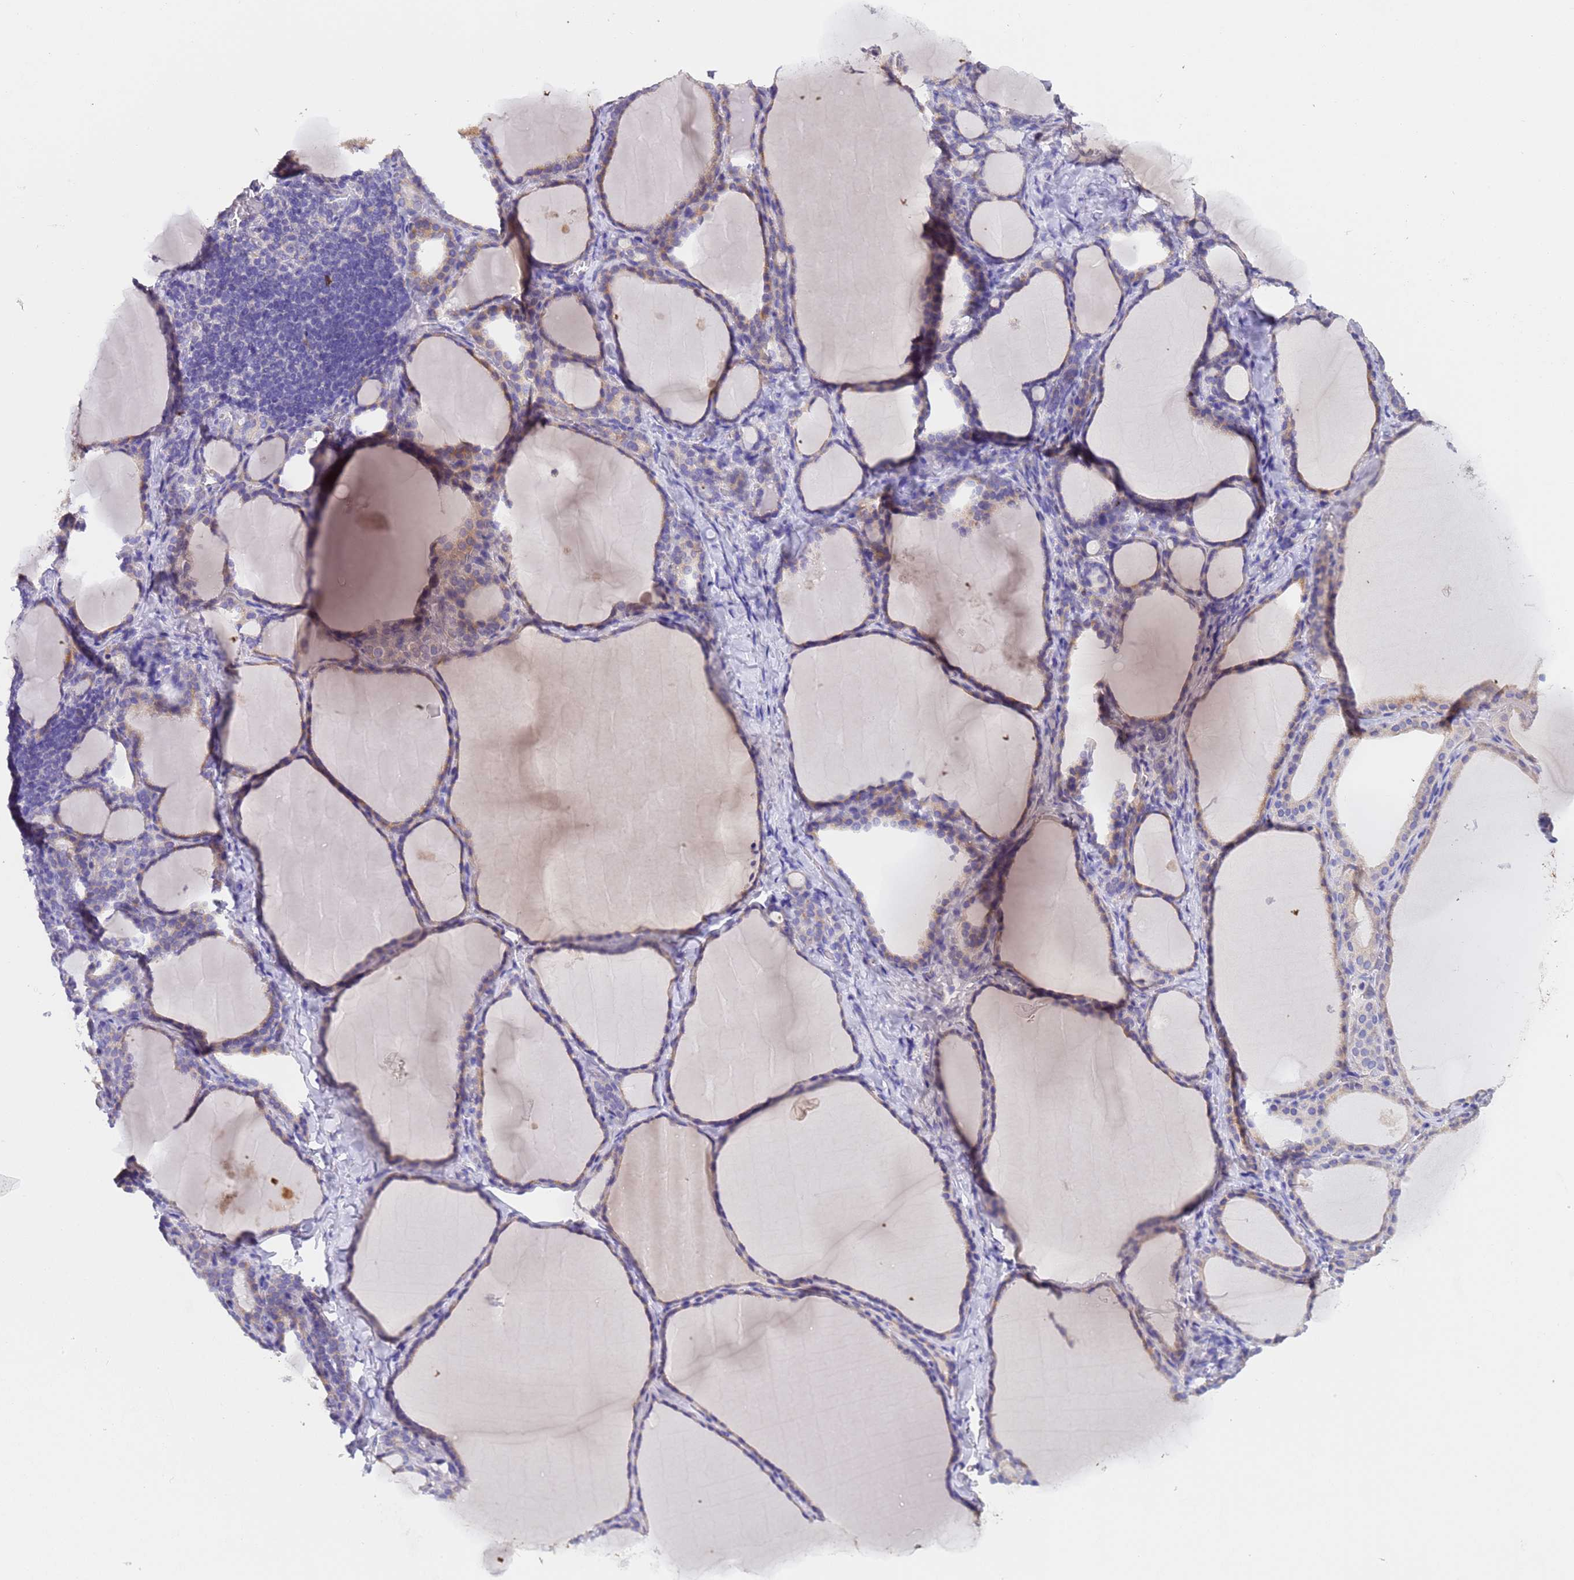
{"staining": {"intensity": "weak", "quantity": "25%-75%", "location": "cytoplasmic/membranous"}, "tissue": "thyroid gland", "cell_type": "Glandular cells", "image_type": "normal", "snomed": [{"axis": "morphology", "description": "Normal tissue, NOS"}, {"axis": "topography", "description": "Thyroid gland"}], "caption": "IHC image of unremarkable thyroid gland: human thyroid gland stained using IHC exhibits low levels of weak protein expression localized specifically in the cytoplasmic/membranous of glandular cells, appearing as a cytoplasmic/membranous brown color.", "gene": "SLC24A3", "patient": {"sex": "female", "age": 39}}